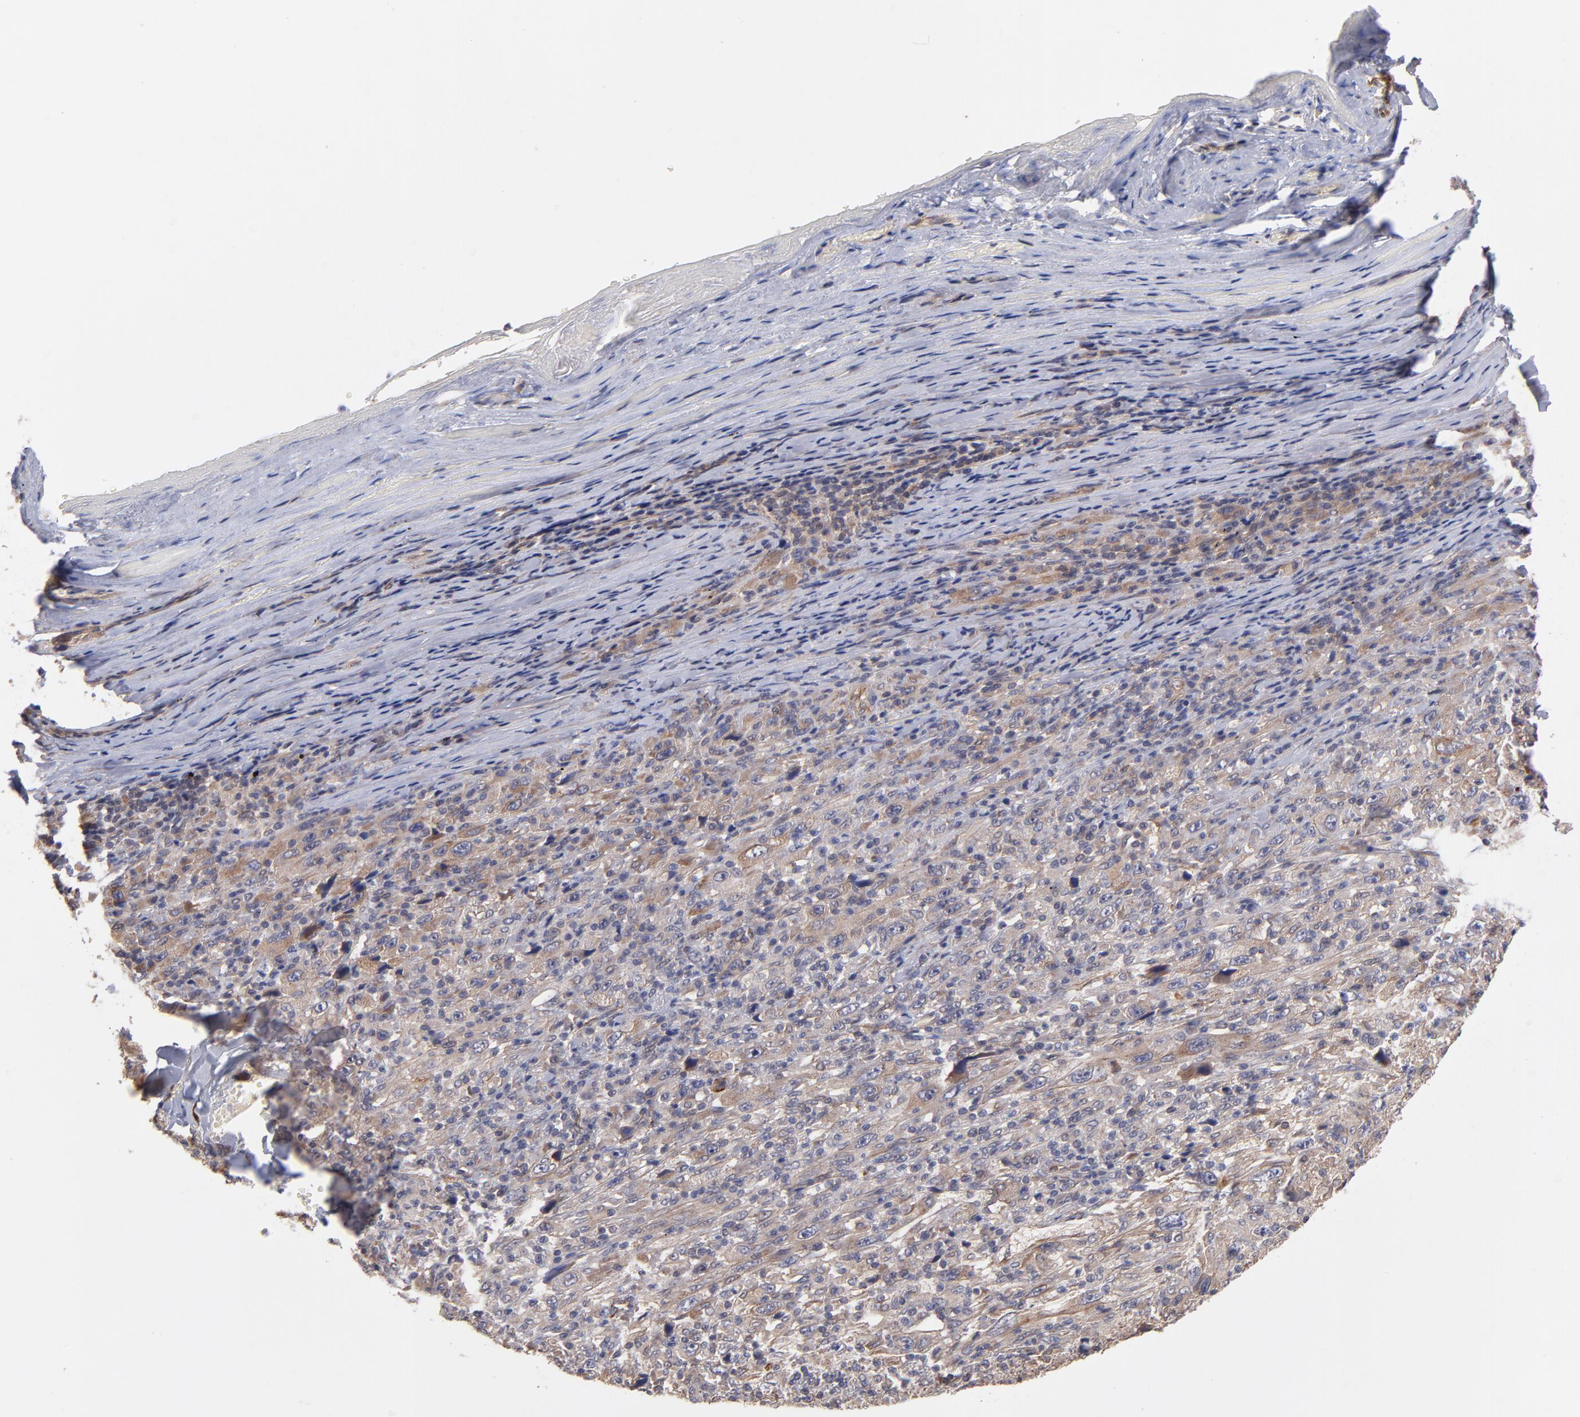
{"staining": {"intensity": "moderate", "quantity": ">75%", "location": "cytoplasmic/membranous"}, "tissue": "melanoma", "cell_type": "Tumor cells", "image_type": "cancer", "snomed": [{"axis": "morphology", "description": "Malignant melanoma, Metastatic site"}, {"axis": "topography", "description": "Skin"}], "caption": "An image showing moderate cytoplasmic/membranous positivity in approximately >75% of tumor cells in malignant melanoma (metastatic site), as visualized by brown immunohistochemical staining.", "gene": "STAP2", "patient": {"sex": "female", "age": 56}}